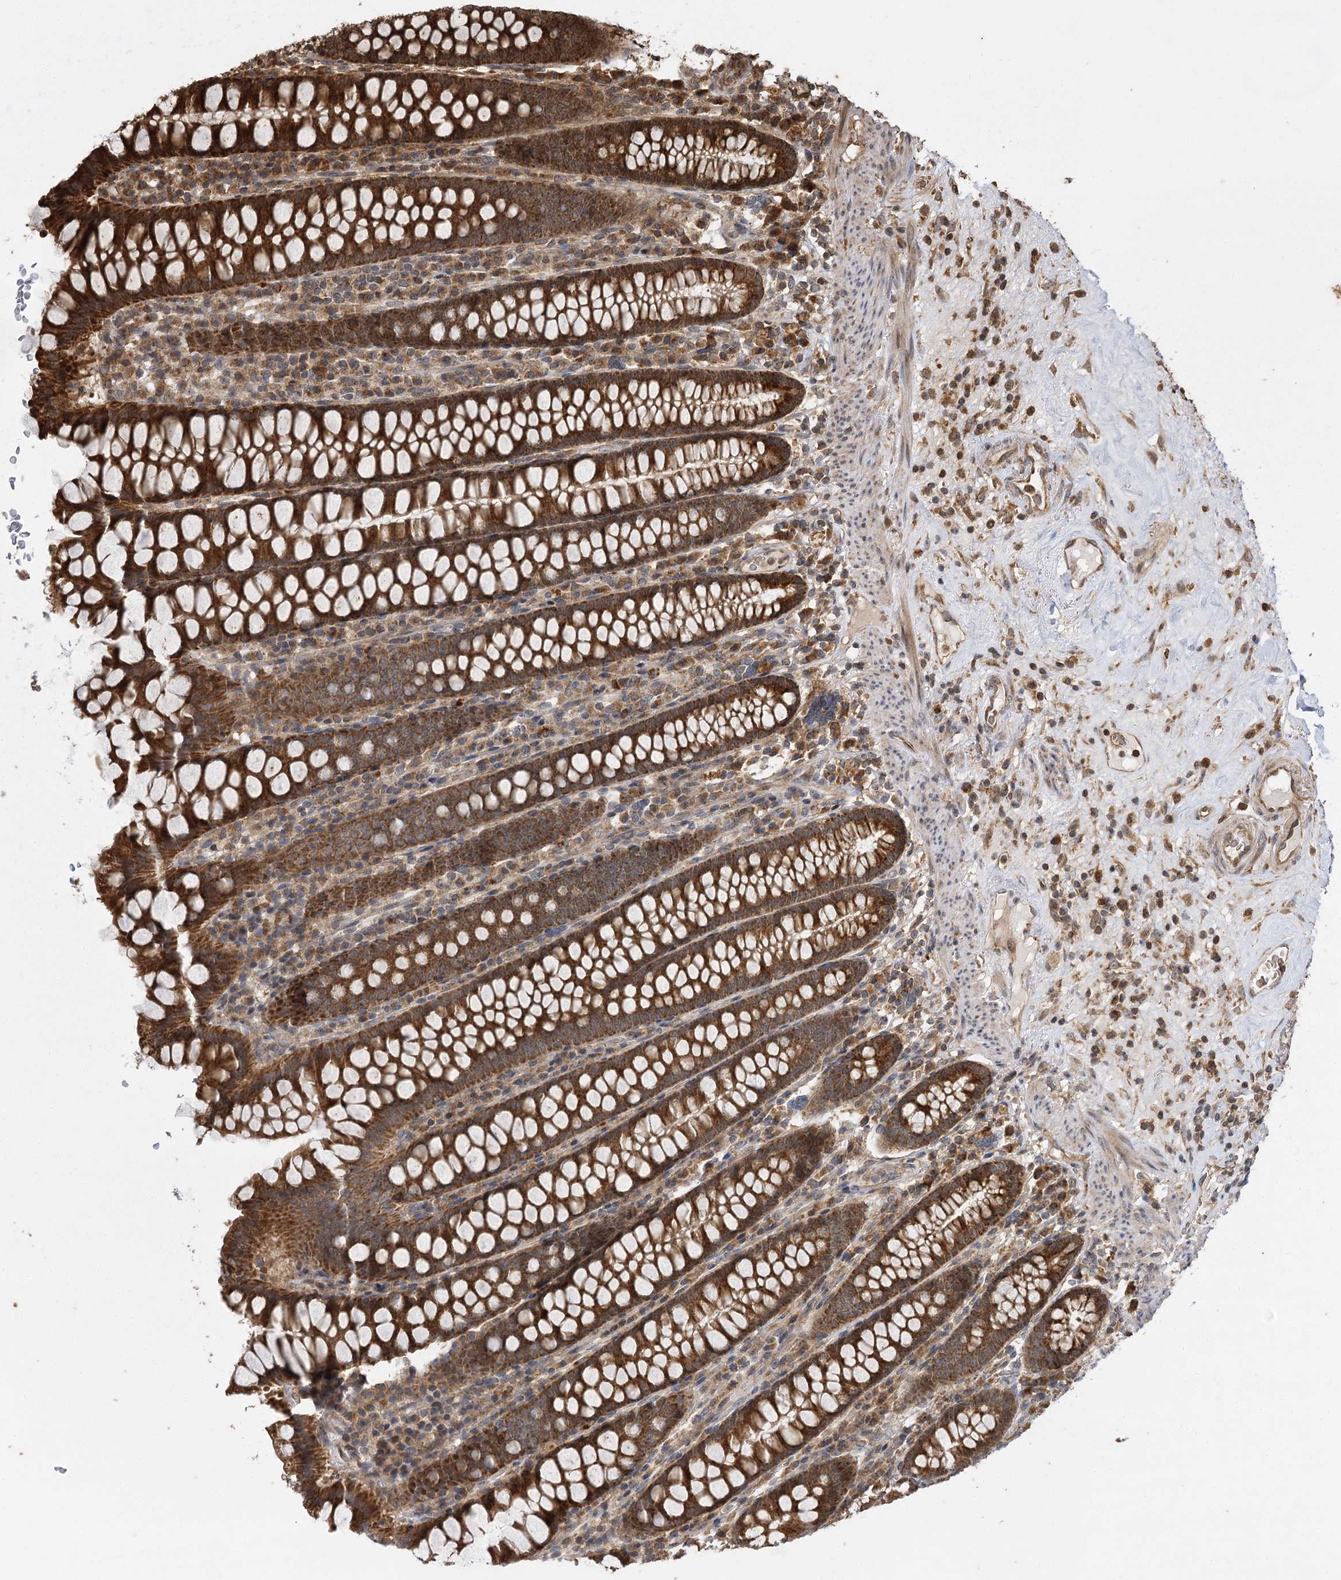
{"staining": {"intensity": "moderate", "quantity": ">75%", "location": "cytoplasmic/membranous"}, "tissue": "colon", "cell_type": "Endothelial cells", "image_type": "normal", "snomed": [{"axis": "morphology", "description": "Normal tissue, NOS"}, {"axis": "topography", "description": "Colon"}], "caption": "Human colon stained with a brown dye shows moderate cytoplasmic/membranous positive positivity in approximately >75% of endothelial cells.", "gene": "IL11RA", "patient": {"sex": "female", "age": 79}}